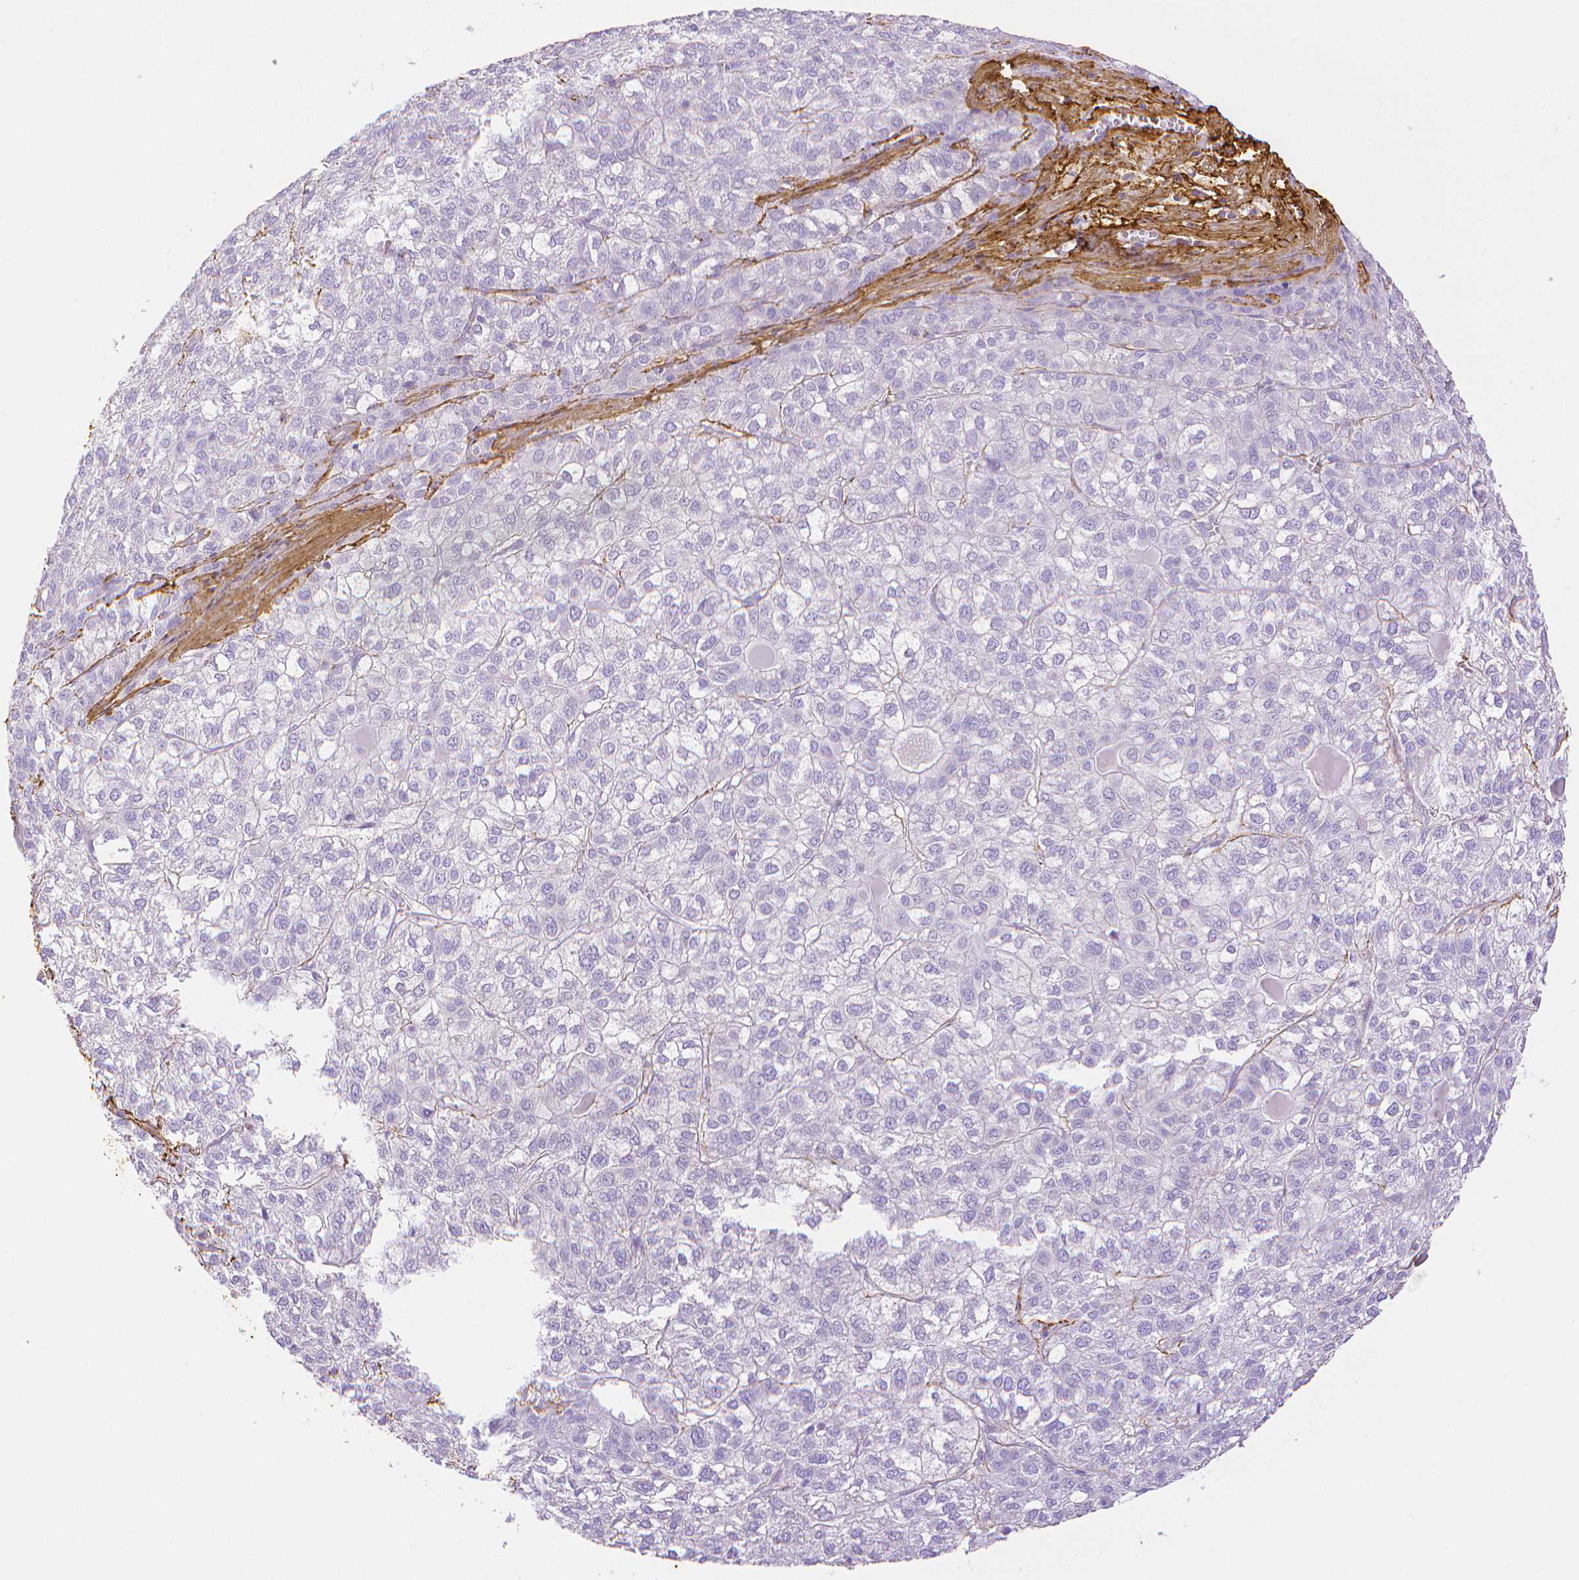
{"staining": {"intensity": "negative", "quantity": "none", "location": "none"}, "tissue": "liver cancer", "cell_type": "Tumor cells", "image_type": "cancer", "snomed": [{"axis": "morphology", "description": "Carcinoma, Hepatocellular, NOS"}, {"axis": "topography", "description": "Liver"}], "caption": "DAB (3,3'-diaminobenzidine) immunohistochemical staining of human hepatocellular carcinoma (liver) displays no significant expression in tumor cells.", "gene": "FBN1", "patient": {"sex": "female", "age": 43}}